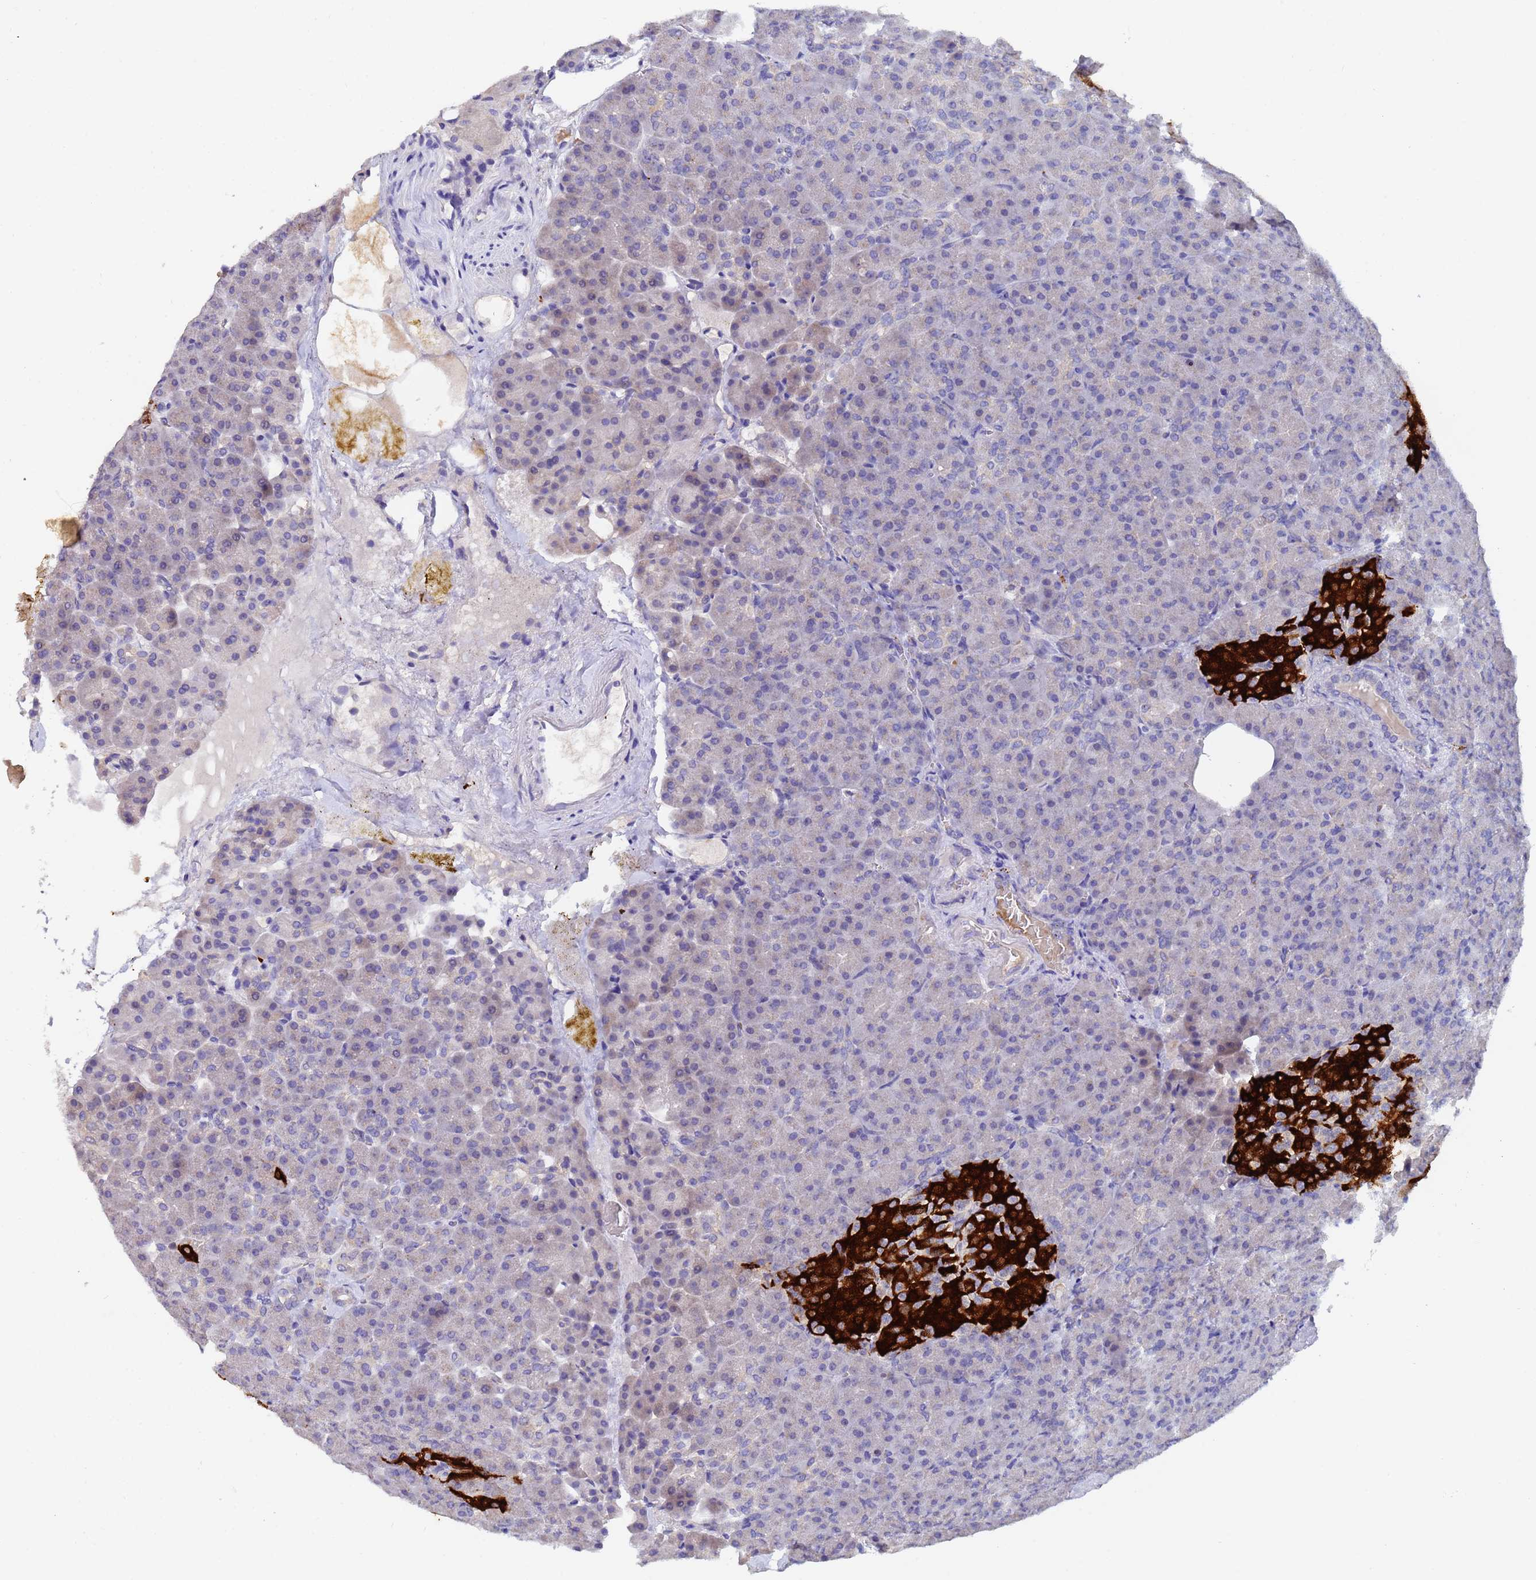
{"staining": {"intensity": "moderate", "quantity": "<25%", "location": "cytoplasmic/membranous"}, "tissue": "pancreas", "cell_type": "Exocrine glandular cells", "image_type": "normal", "snomed": [{"axis": "morphology", "description": "Normal tissue, NOS"}, {"axis": "topography", "description": "Pancreas"}], "caption": "IHC staining of unremarkable pancreas, which demonstrates low levels of moderate cytoplasmic/membranous positivity in approximately <25% of exocrine glandular cells indicating moderate cytoplasmic/membranous protein staining. The staining was performed using DAB (brown) for protein detection and nuclei were counterstained in hematoxylin (blue).", "gene": "IHO1", "patient": {"sex": "female", "age": 74}}